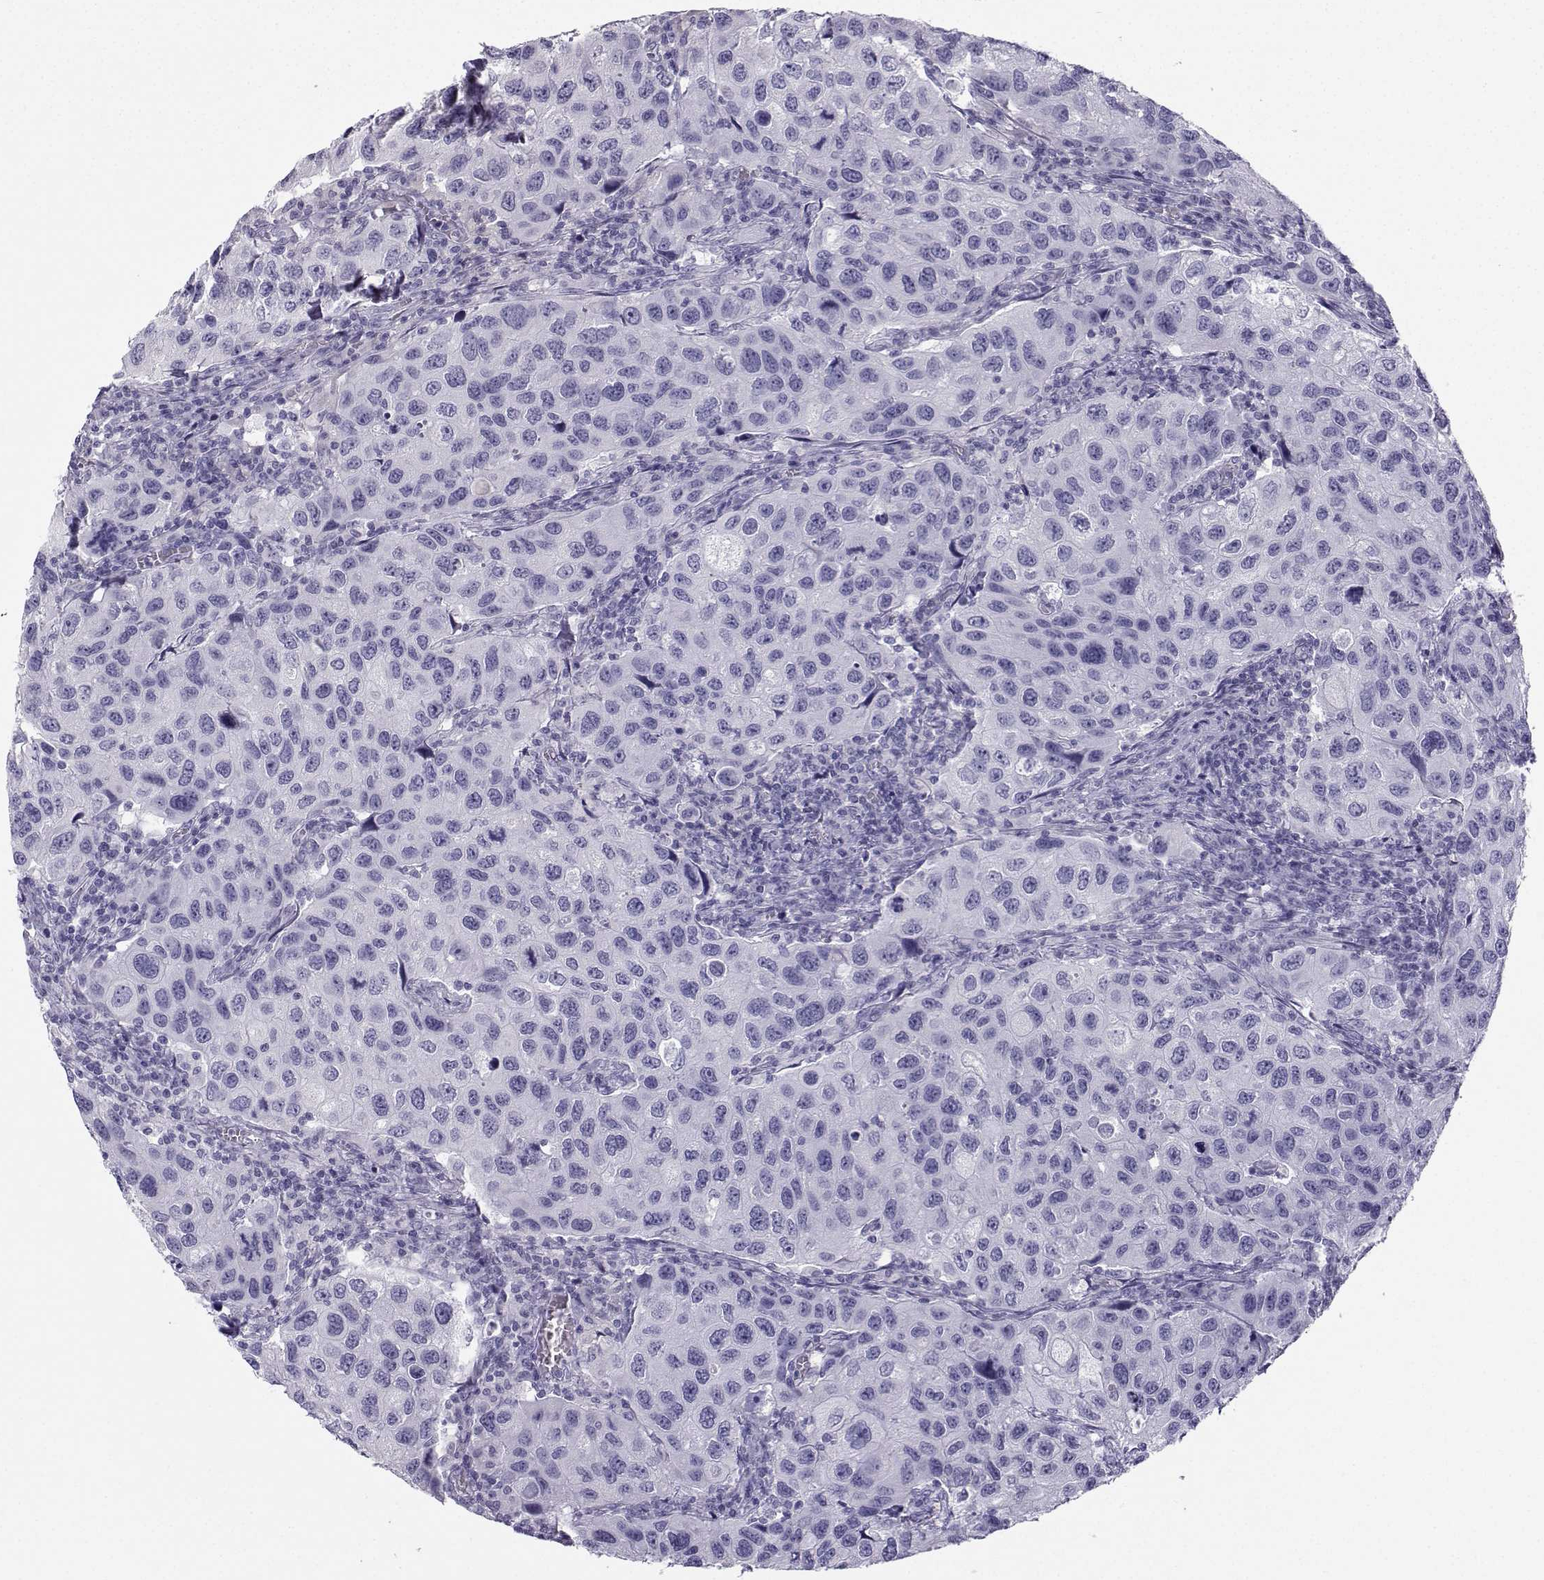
{"staining": {"intensity": "negative", "quantity": "none", "location": "none"}, "tissue": "urothelial cancer", "cell_type": "Tumor cells", "image_type": "cancer", "snomed": [{"axis": "morphology", "description": "Urothelial carcinoma, High grade"}, {"axis": "topography", "description": "Urinary bladder"}], "caption": "IHC micrograph of neoplastic tissue: human urothelial cancer stained with DAB shows no significant protein staining in tumor cells. Brightfield microscopy of IHC stained with DAB (3,3'-diaminobenzidine) (brown) and hematoxylin (blue), captured at high magnification.", "gene": "NEFL", "patient": {"sex": "male", "age": 79}}